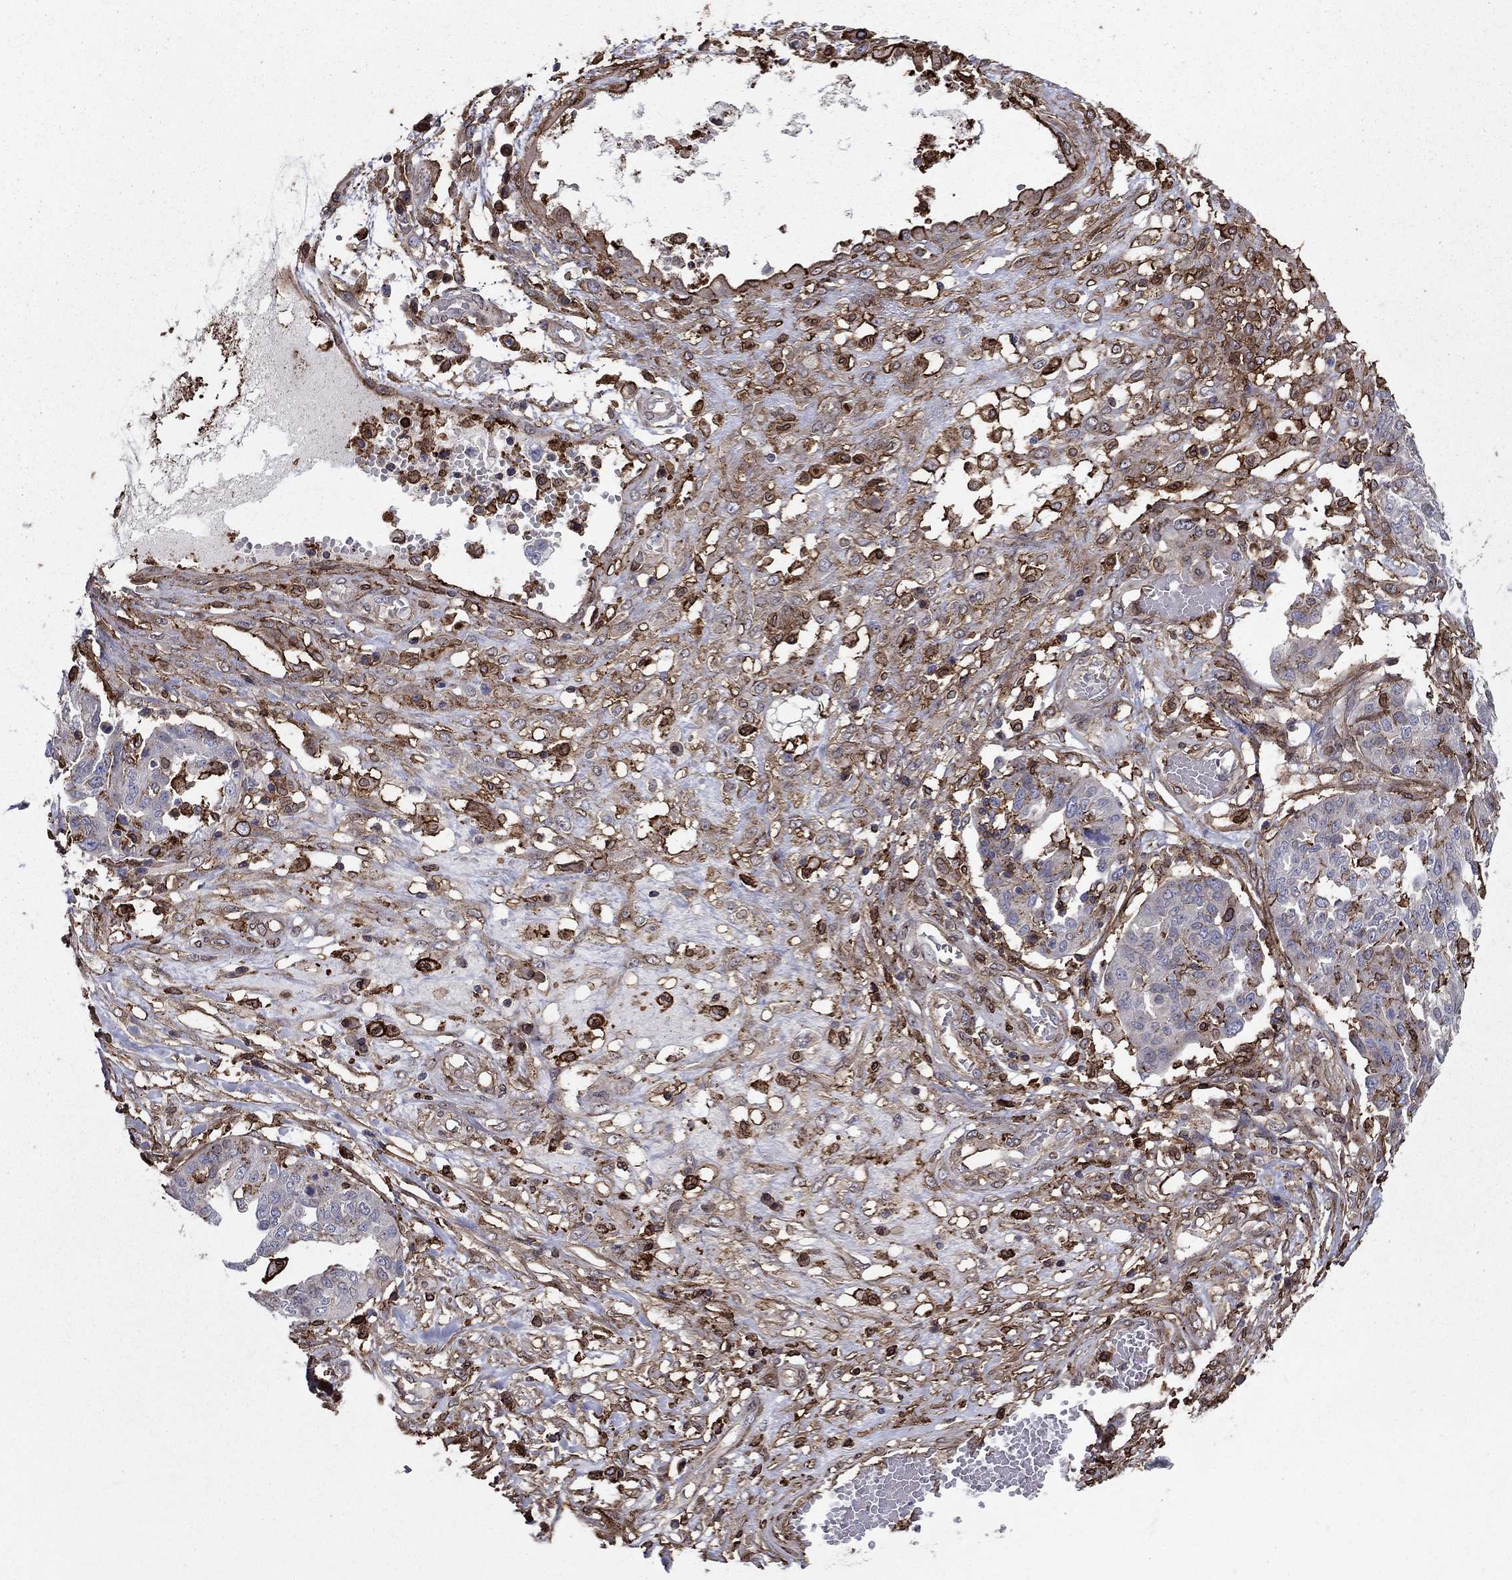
{"staining": {"intensity": "negative", "quantity": "none", "location": "none"}, "tissue": "ovarian cancer", "cell_type": "Tumor cells", "image_type": "cancer", "snomed": [{"axis": "morphology", "description": "Cystadenocarcinoma, serous, NOS"}, {"axis": "topography", "description": "Ovary"}], "caption": "A high-resolution micrograph shows IHC staining of ovarian serous cystadenocarcinoma, which reveals no significant positivity in tumor cells. Brightfield microscopy of immunohistochemistry (IHC) stained with DAB (3,3'-diaminobenzidine) (brown) and hematoxylin (blue), captured at high magnification.", "gene": "PLAU", "patient": {"sex": "female", "age": 67}}